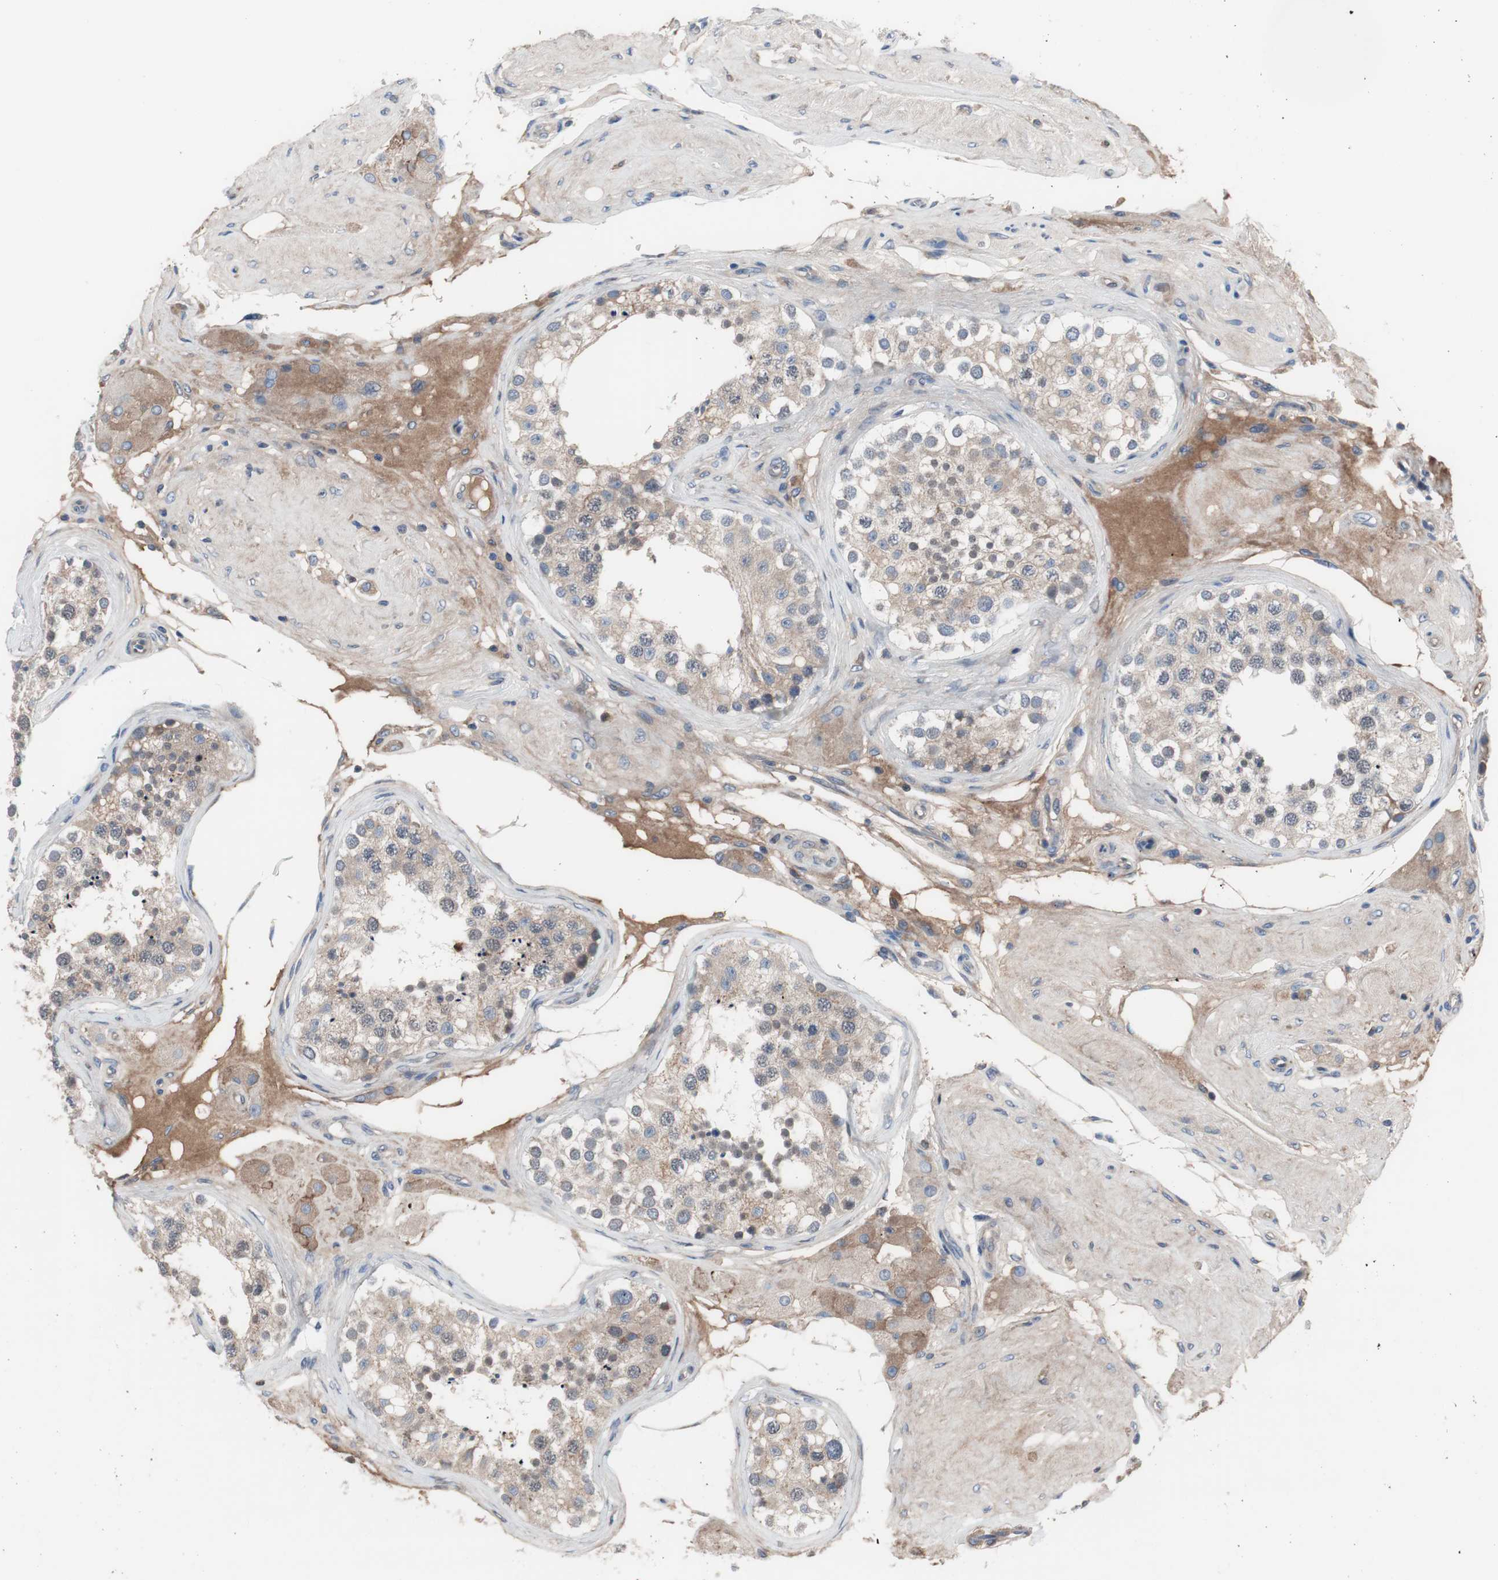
{"staining": {"intensity": "weak", "quantity": ">75%", "location": "cytoplasmic/membranous"}, "tissue": "testis", "cell_type": "Cells in seminiferous ducts", "image_type": "normal", "snomed": [{"axis": "morphology", "description": "Normal tissue, NOS"}, {"axis": "topography", "description": "Testis"}], "caption": "About >75% of cells in seminiferous ducts in benign human testis display weak cytoplasmic/membranous protein staining as visualized by brown immunohistochemical staining.", "gene": "KANSL1", "patient": {"sex": "male", "age": 68}}